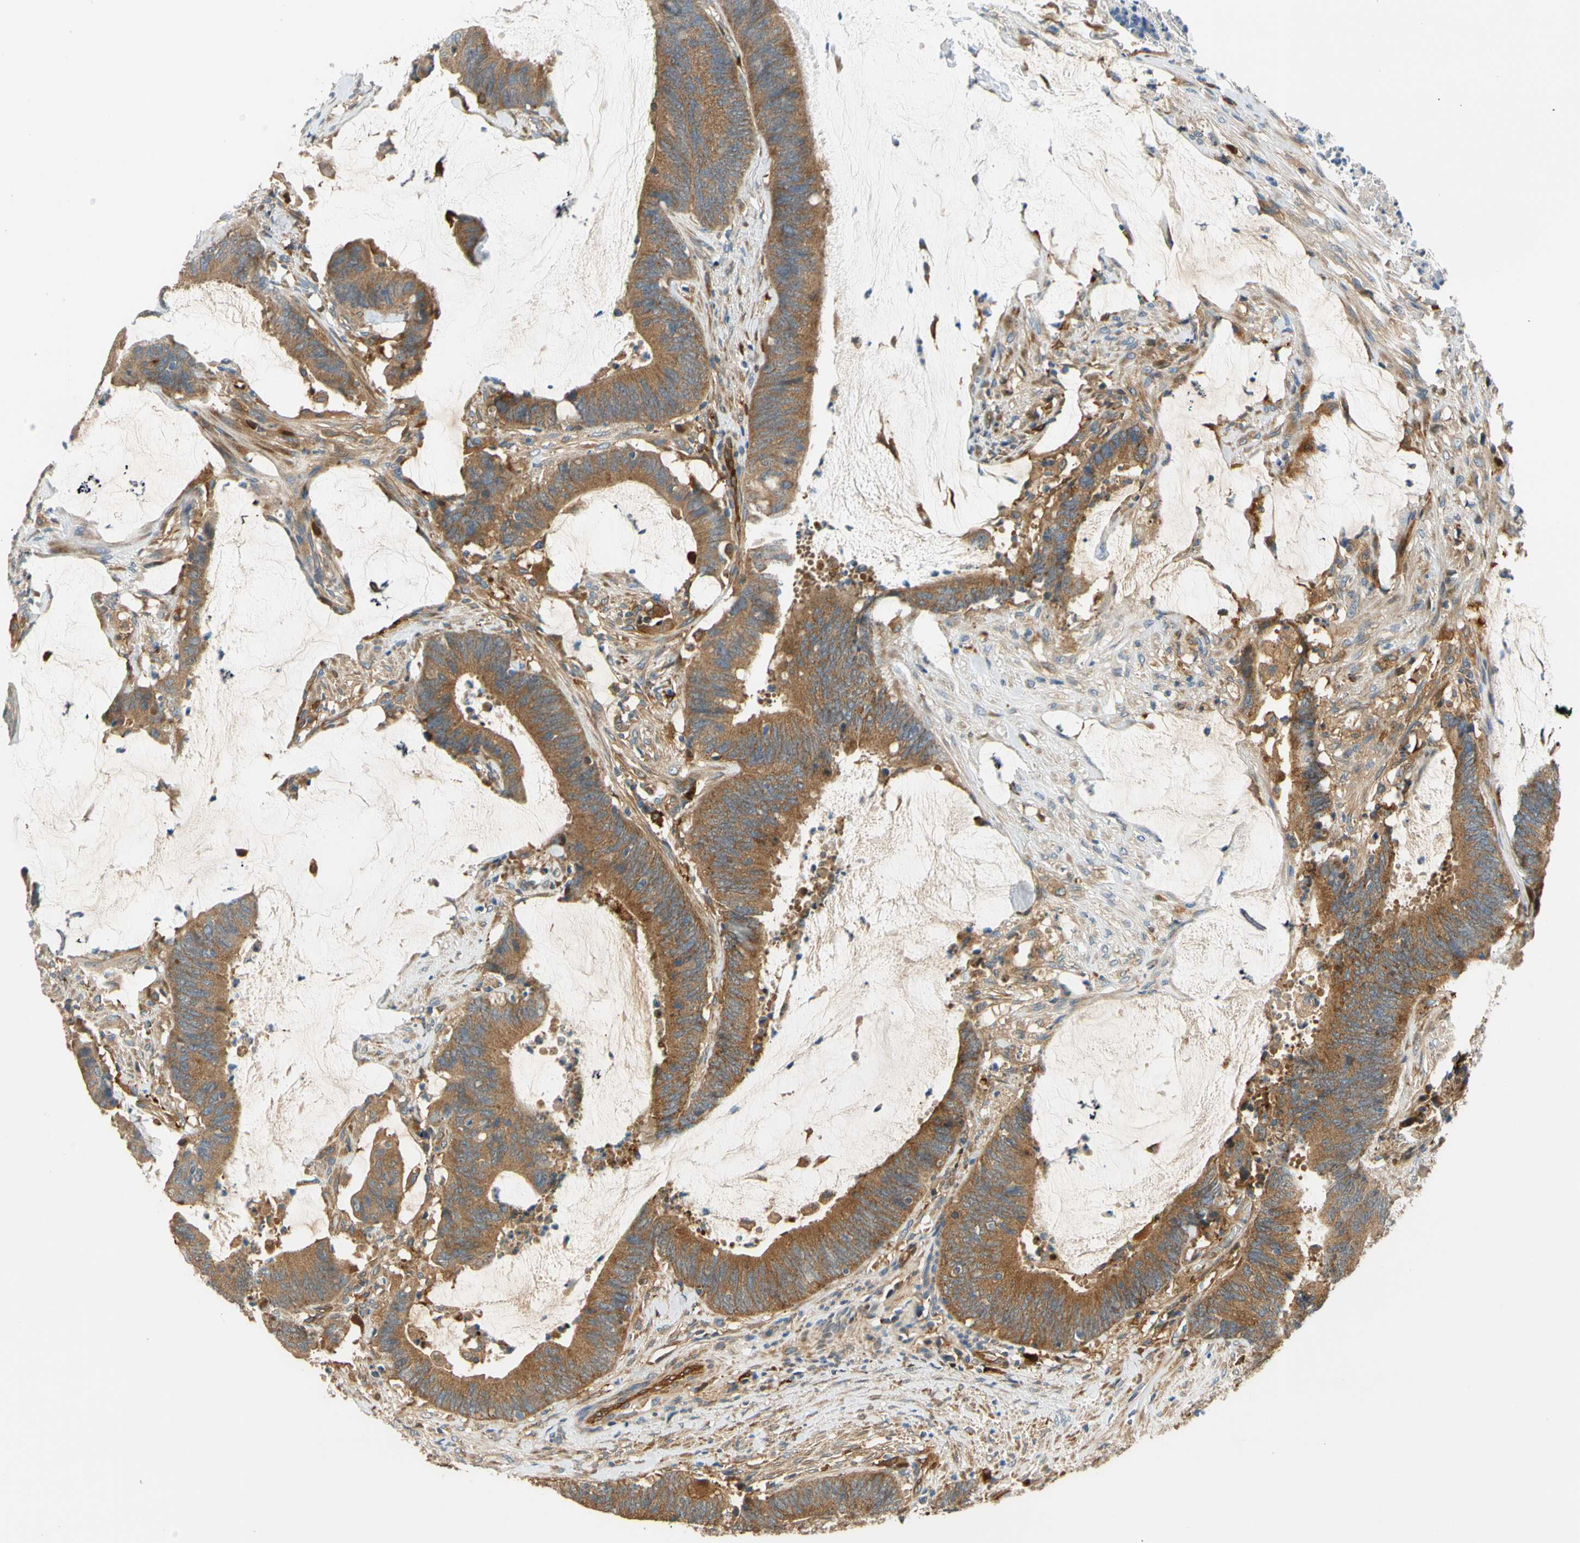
{"staining": {"intensity": "moderate", "quantity": ">75%", "location": "cytoplasmic/membranous"}, "tissue": "colorectal cancer", "cell_type": "Tumor cells", "image_type": "cancer", "snomed": [{"axis": "morphology", "description": "Adenocarcinoma, NOS"}, {"axis": "topography", "description": "Rectum"}], "caption": "Tumor cells reveal medium levels of moderate cytoplasmic/membranous positivity in about >75% of cells in human colorectal cancer (adenocarcinoma). The staining is performed using DAB (3,3'-diaminobenzidine) brown chromogen to label protein expression. The nuclei are counter-stained blue using hematoxylin.", "gene": "PARP14", "patient": {"sex": "female", "age": 66}}